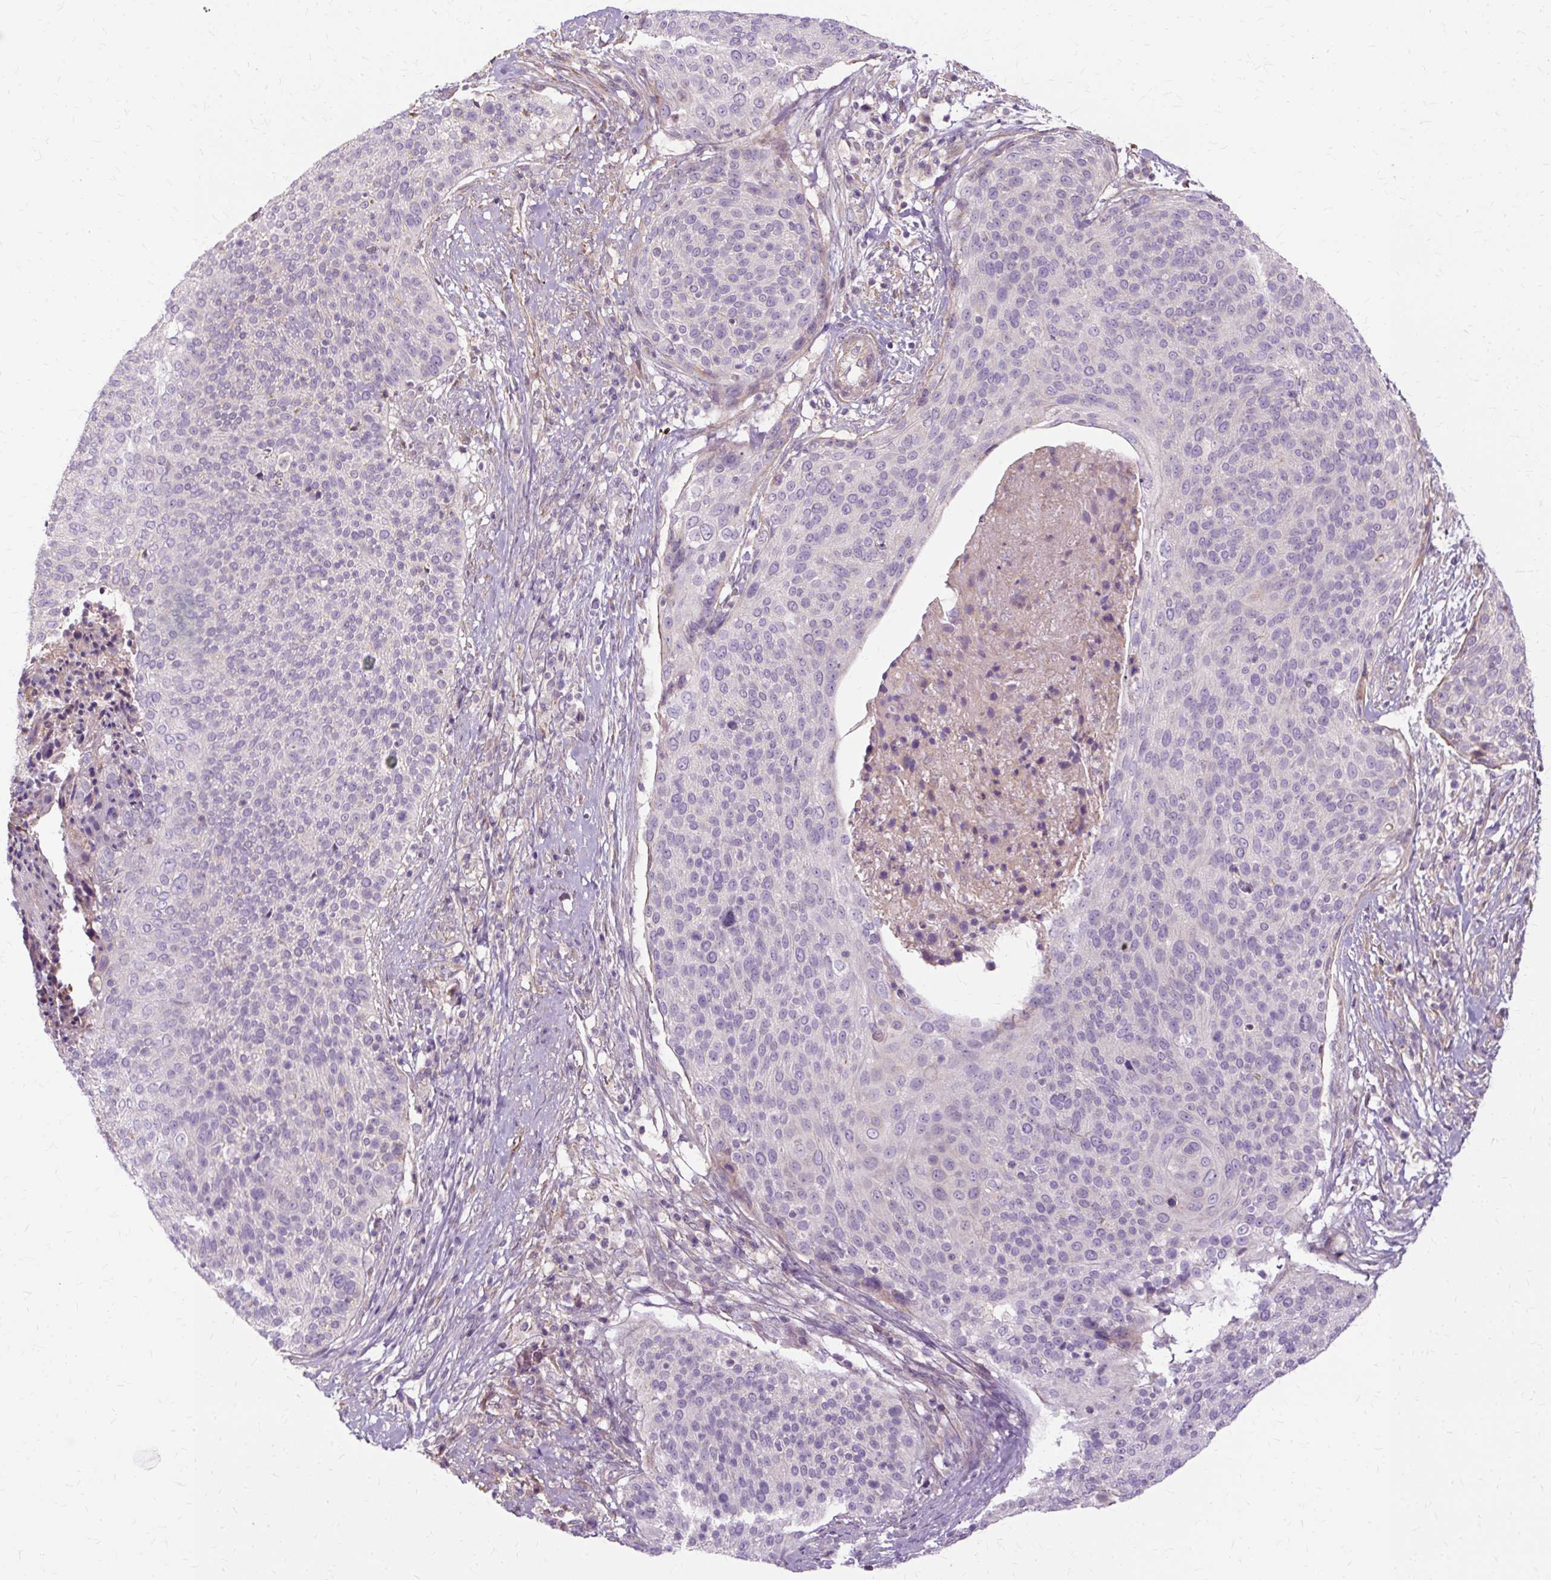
{"staining": {"intensity": "negative", "quantity": "none", "location": "none"}, "tissue": "cervical cancer", "cell_type": "Tumor cells", "image_type": "cancer", "snomed": [{"axis": "morphology", "description": "Squamous cell carcinoma, NOS"}, {"axis": "topography", "description": "Cervix"}], "caption": "DAB immunohistochemical staining of cervical squamous cell carcinoma shows no significant positivity in tumor cells.", "gene": "TSPAN8", "patient": {"sex": "female", "age": 31}}